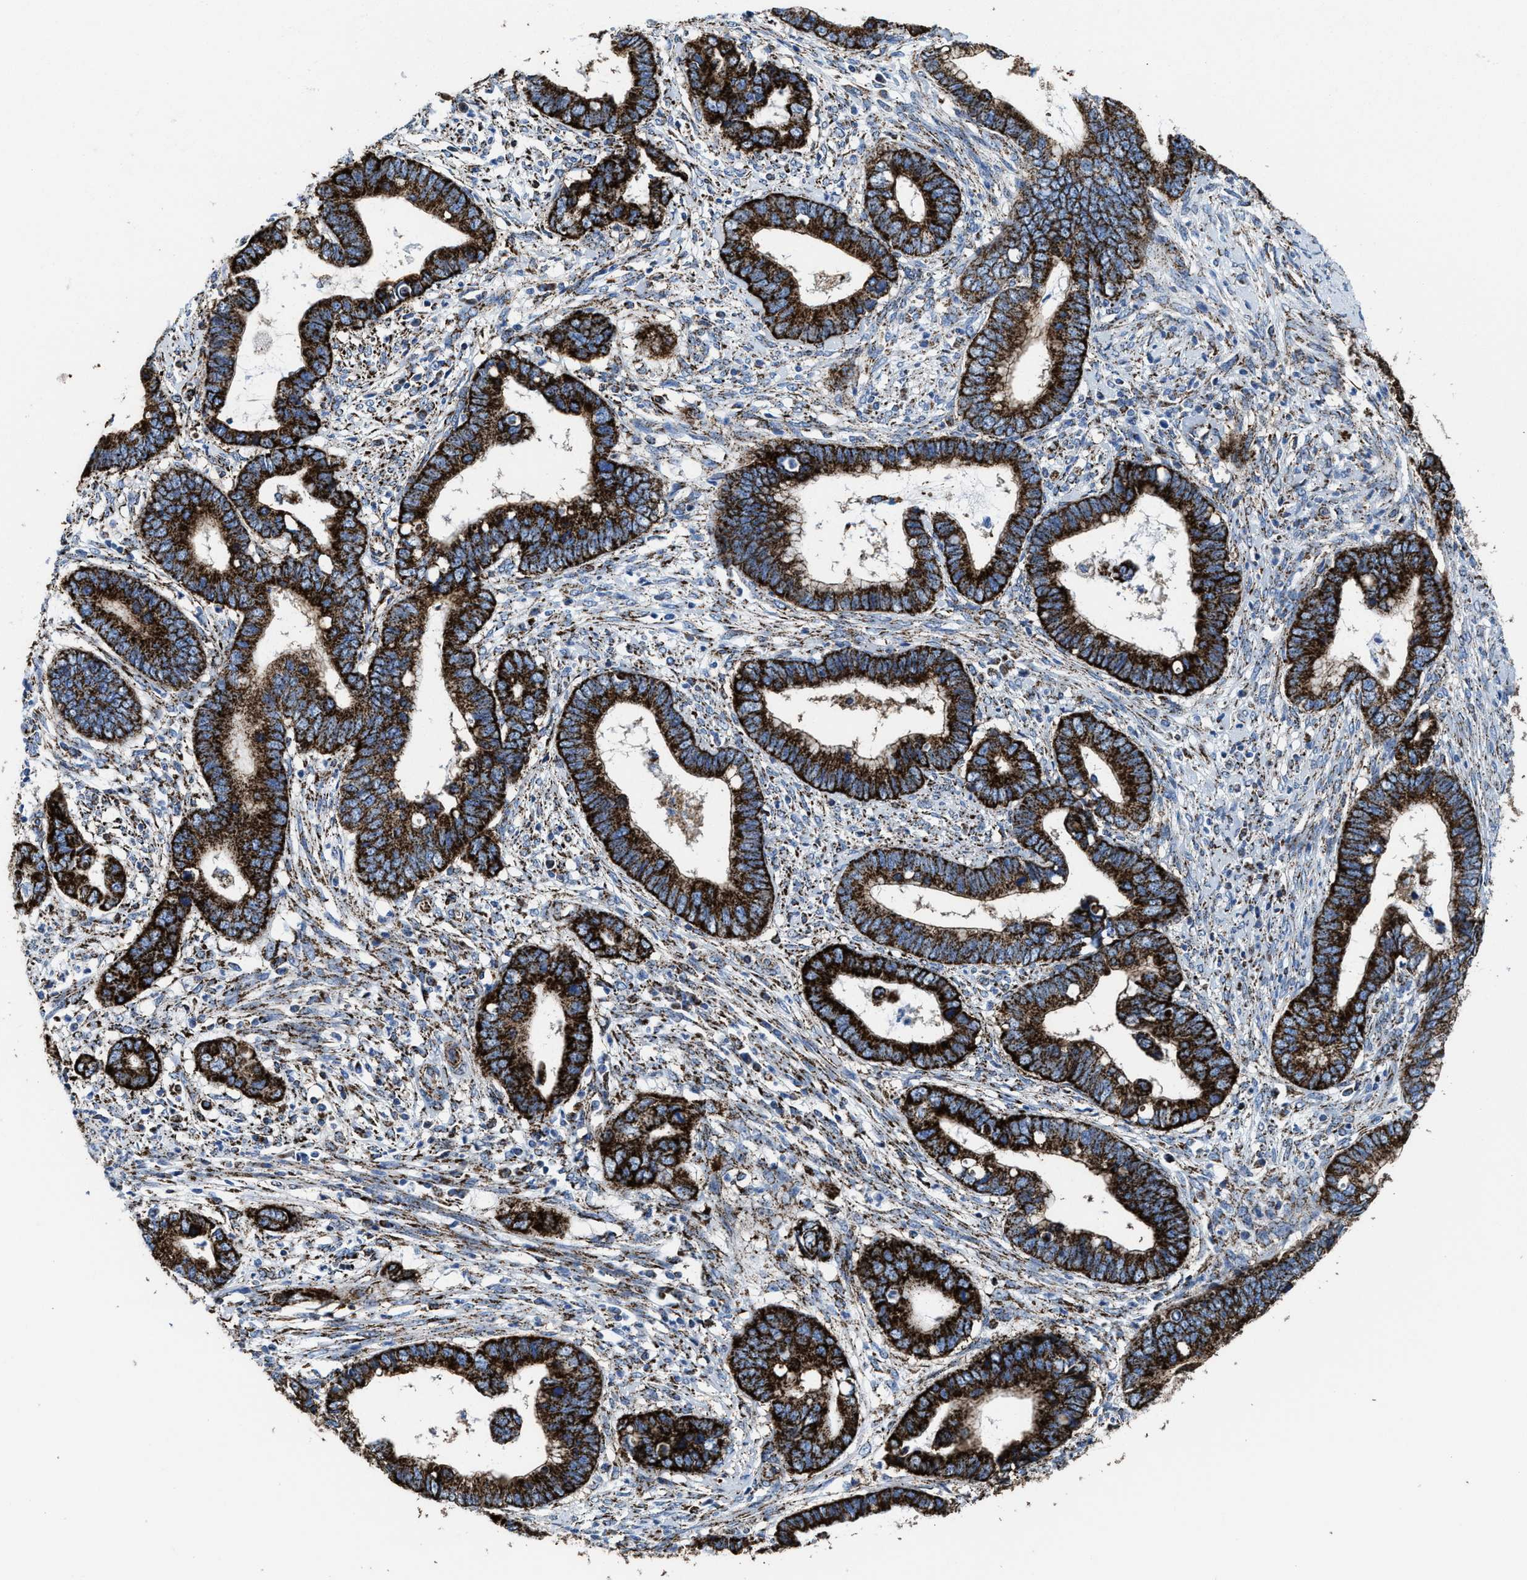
{"staining": {"intensity": "strong", "quantity": ">75%", "location": "cytoplasmic/membranous"}, "tissue": "cervical cancer", "cell_type": "Tumor cells", "image_type": "cancer", "snomed": [{"axis": "morphology", "description": "Adenocarcinoma, NOS"}, {"axis": "topography", "description": "Cervix"}], "caption": "Immunohistochemical staining of adenocarcinoma (cervical) displays high levels of strong cytoplasmic/membranous protein positivity in approximately >75% of tumor cells.", "gene": "ALDH1B1", "patient": {"sex": "female", "age": 44}}